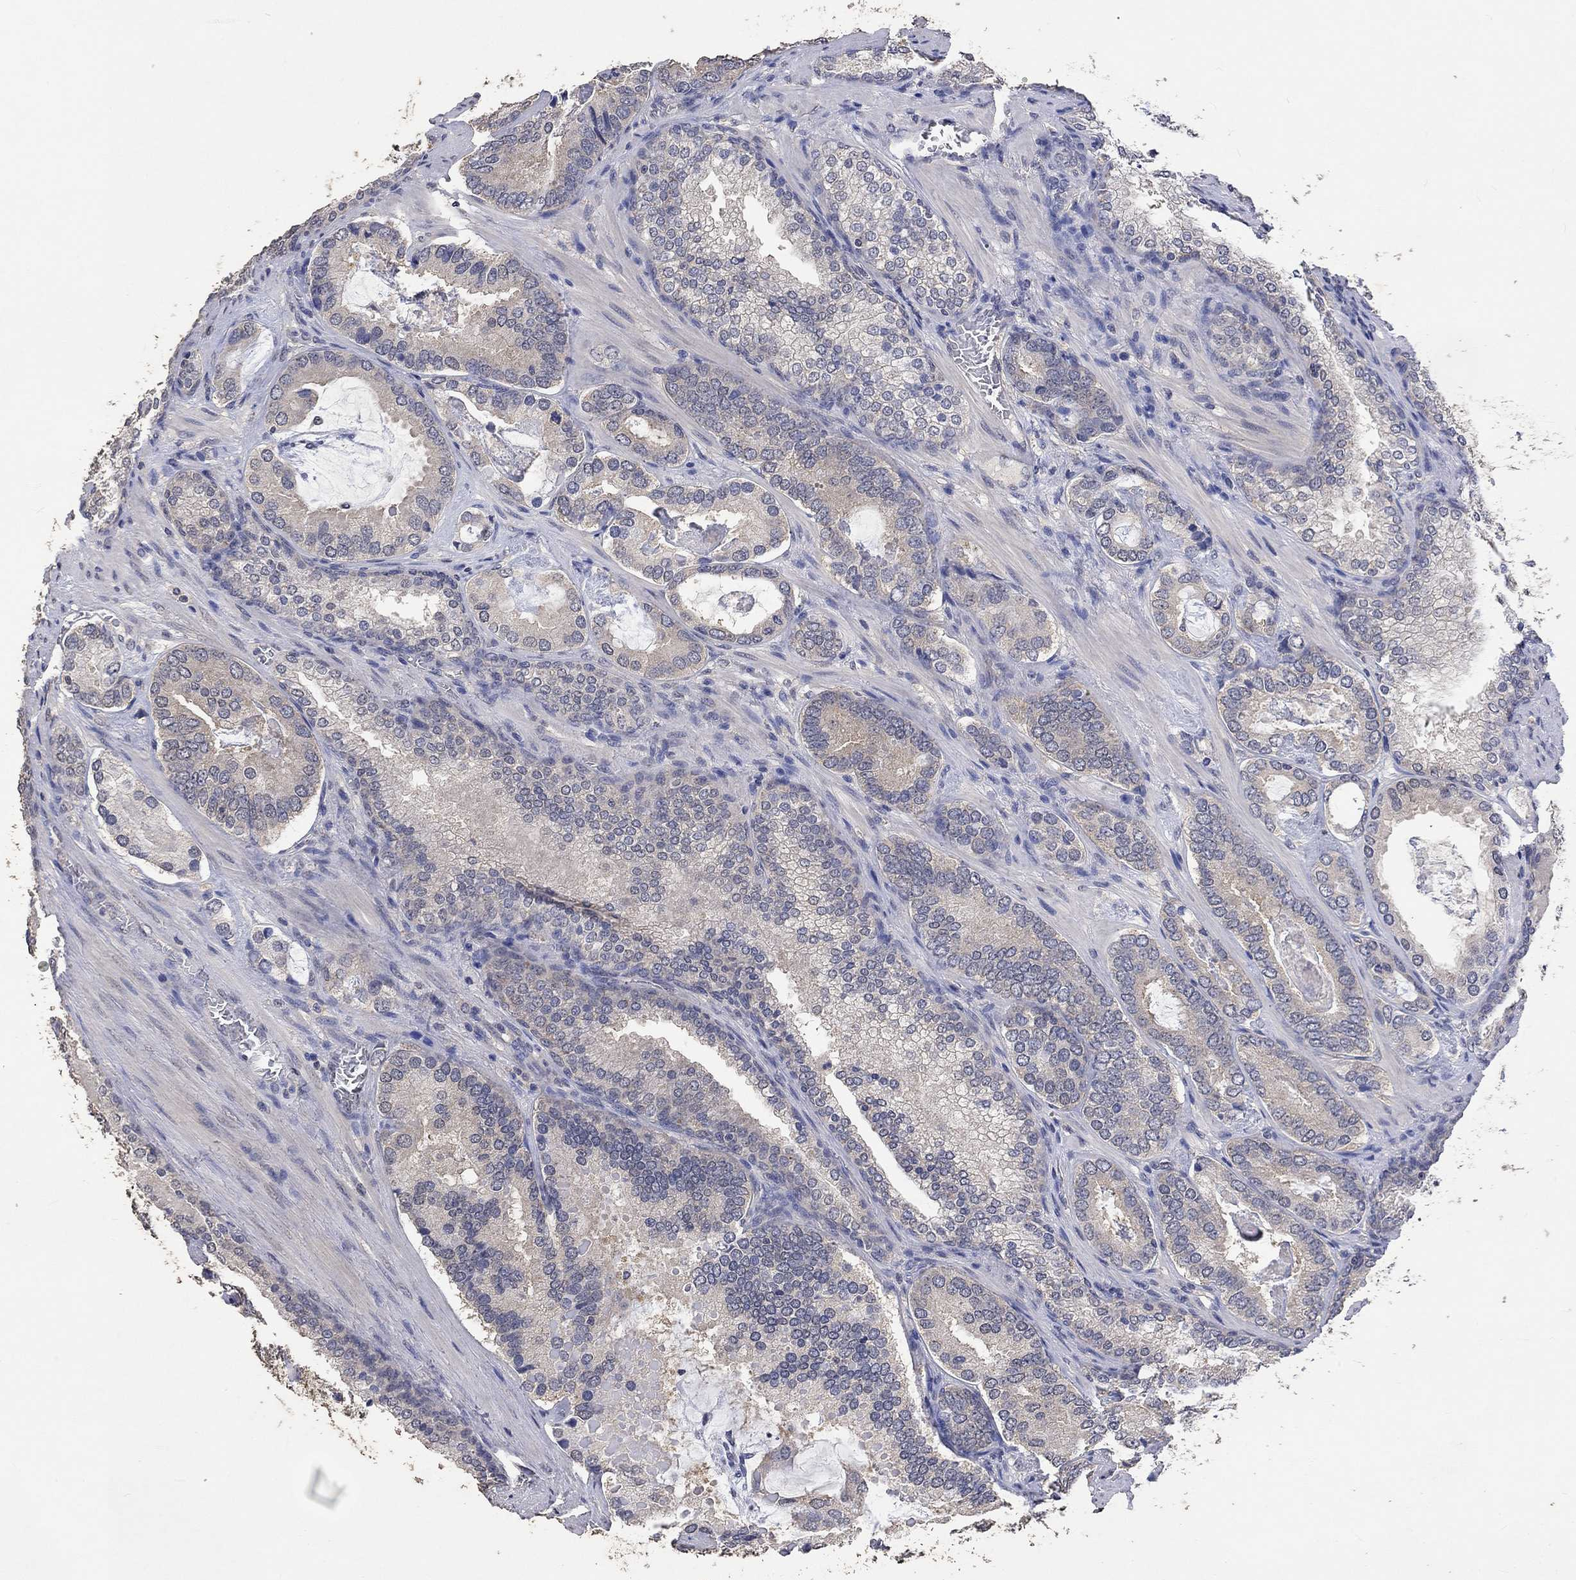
{"staining": {"intensity": "negative", "quantity": "none", "location": "none"}, "tissue": "prostate cancer", "cell_type": "Tumor cells", "image_type": "cancer", "snomed": [{"axis": "morphology", "description": "Adenocarcinoma, Low grade"}, {"axis": "topography", "description": "Prostate"}], "caption": "IHC histopathology image of neoplastic tissue: prostate cancer (low-grade adenocarcinoma) stained with DAB (3,3'-diaminobenzidine) exhibits no significant protein staining in tumor cells.", "gene": "PTPN20", "patient": {"sex": "male", "age": 60}}